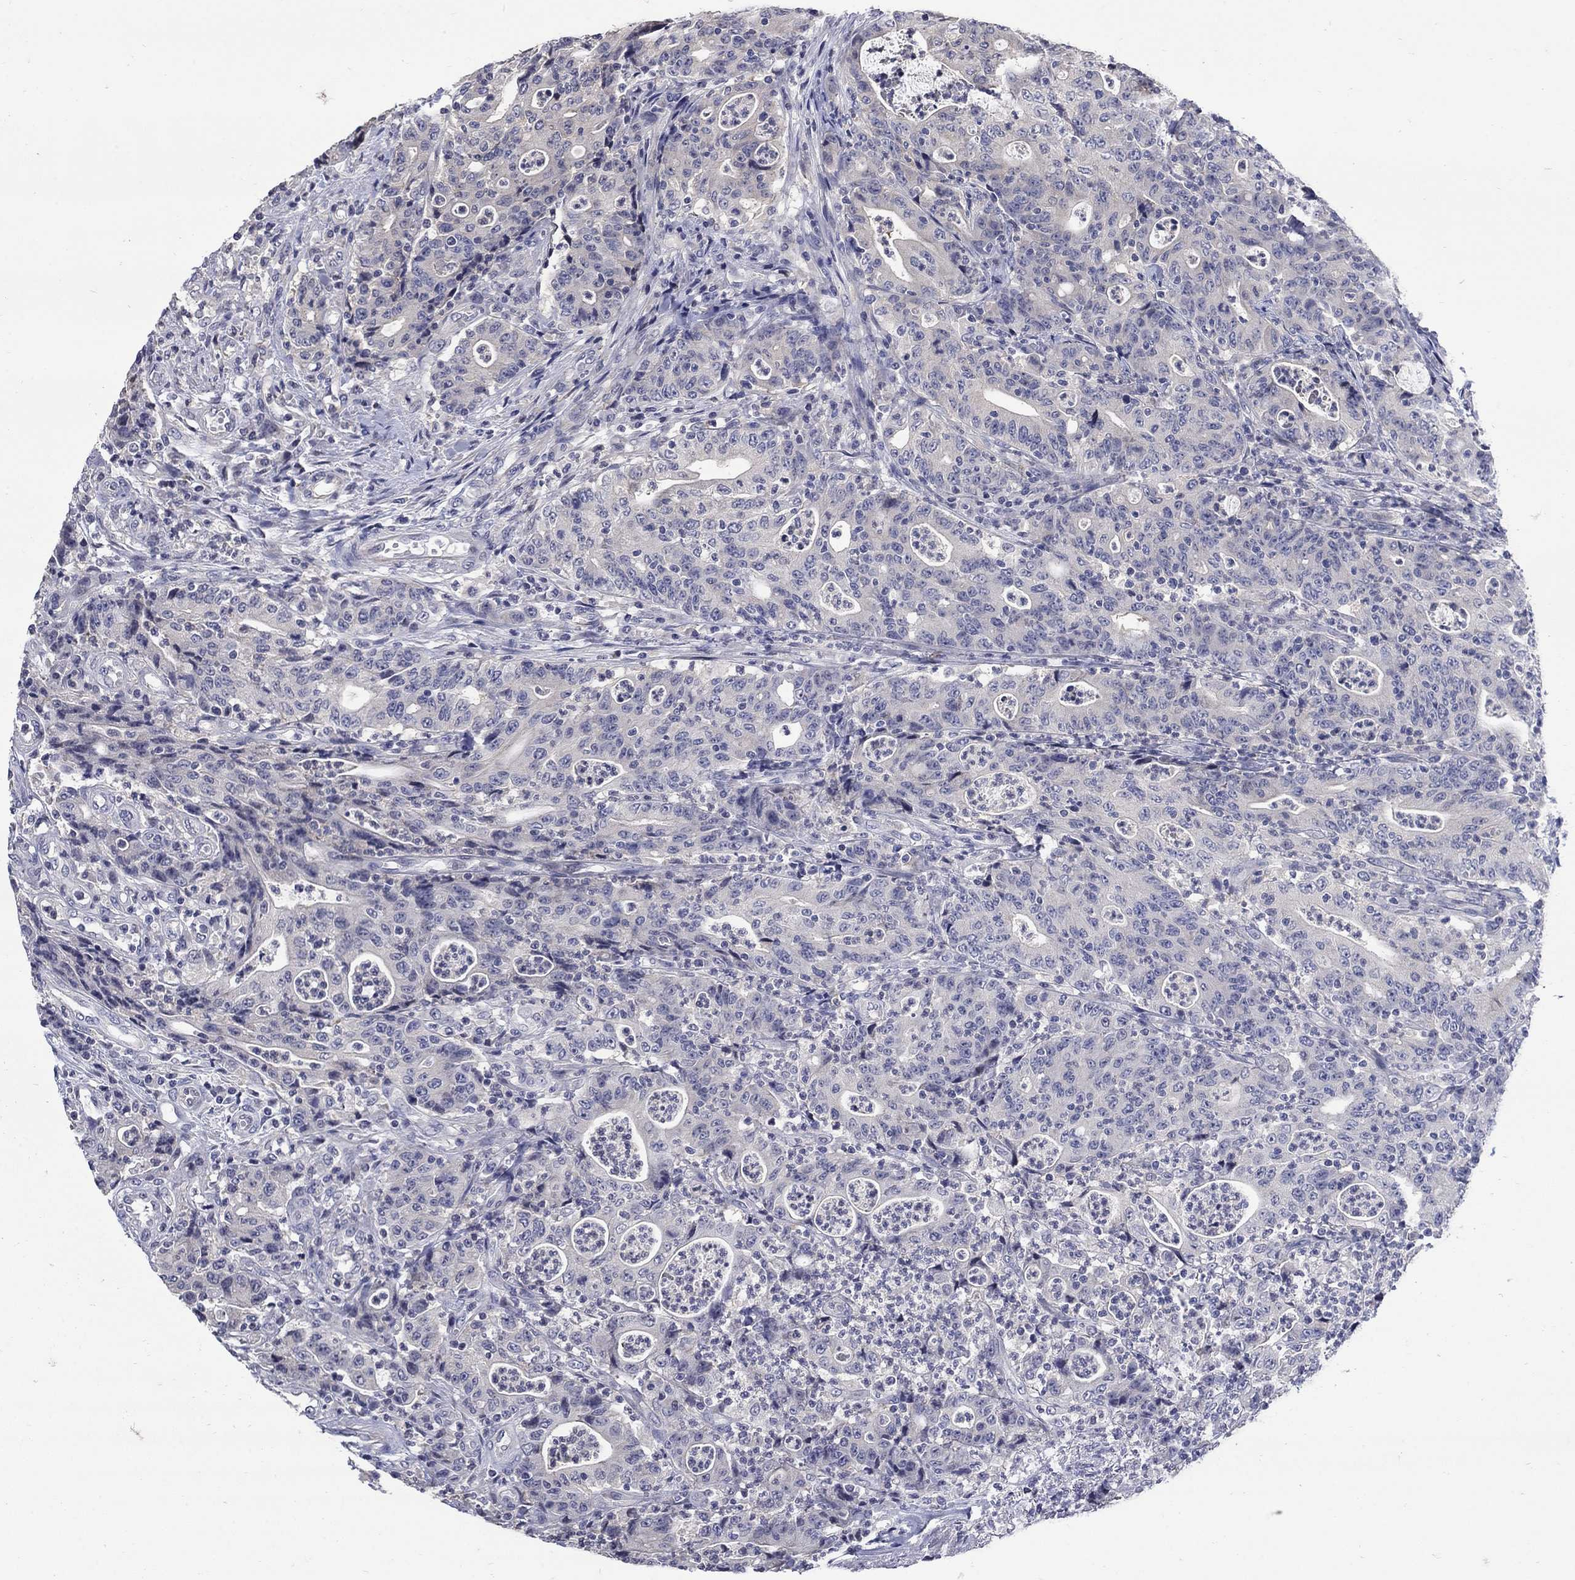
{"staining": {"intensity": "negative", "quantity": "none", "location": "none"}, "tissue": "colorectal cancer", "cell_type": "Tumor cells", "image_type": "cancer", "snomed": [{"axis": "morphology", "description": "Adenocarcinoma, NOS"}, {"axis": "topography", "description": "Colon"}], "caption": "An IHC micrograph of colorectal adenocarcinoma is shown. There is no staining in tumor cells of colorectal adenocarcinoma. Nuclei are stained in blue.", "gene": "CETN1", "patient": {"sex": "male", "age": 70}}